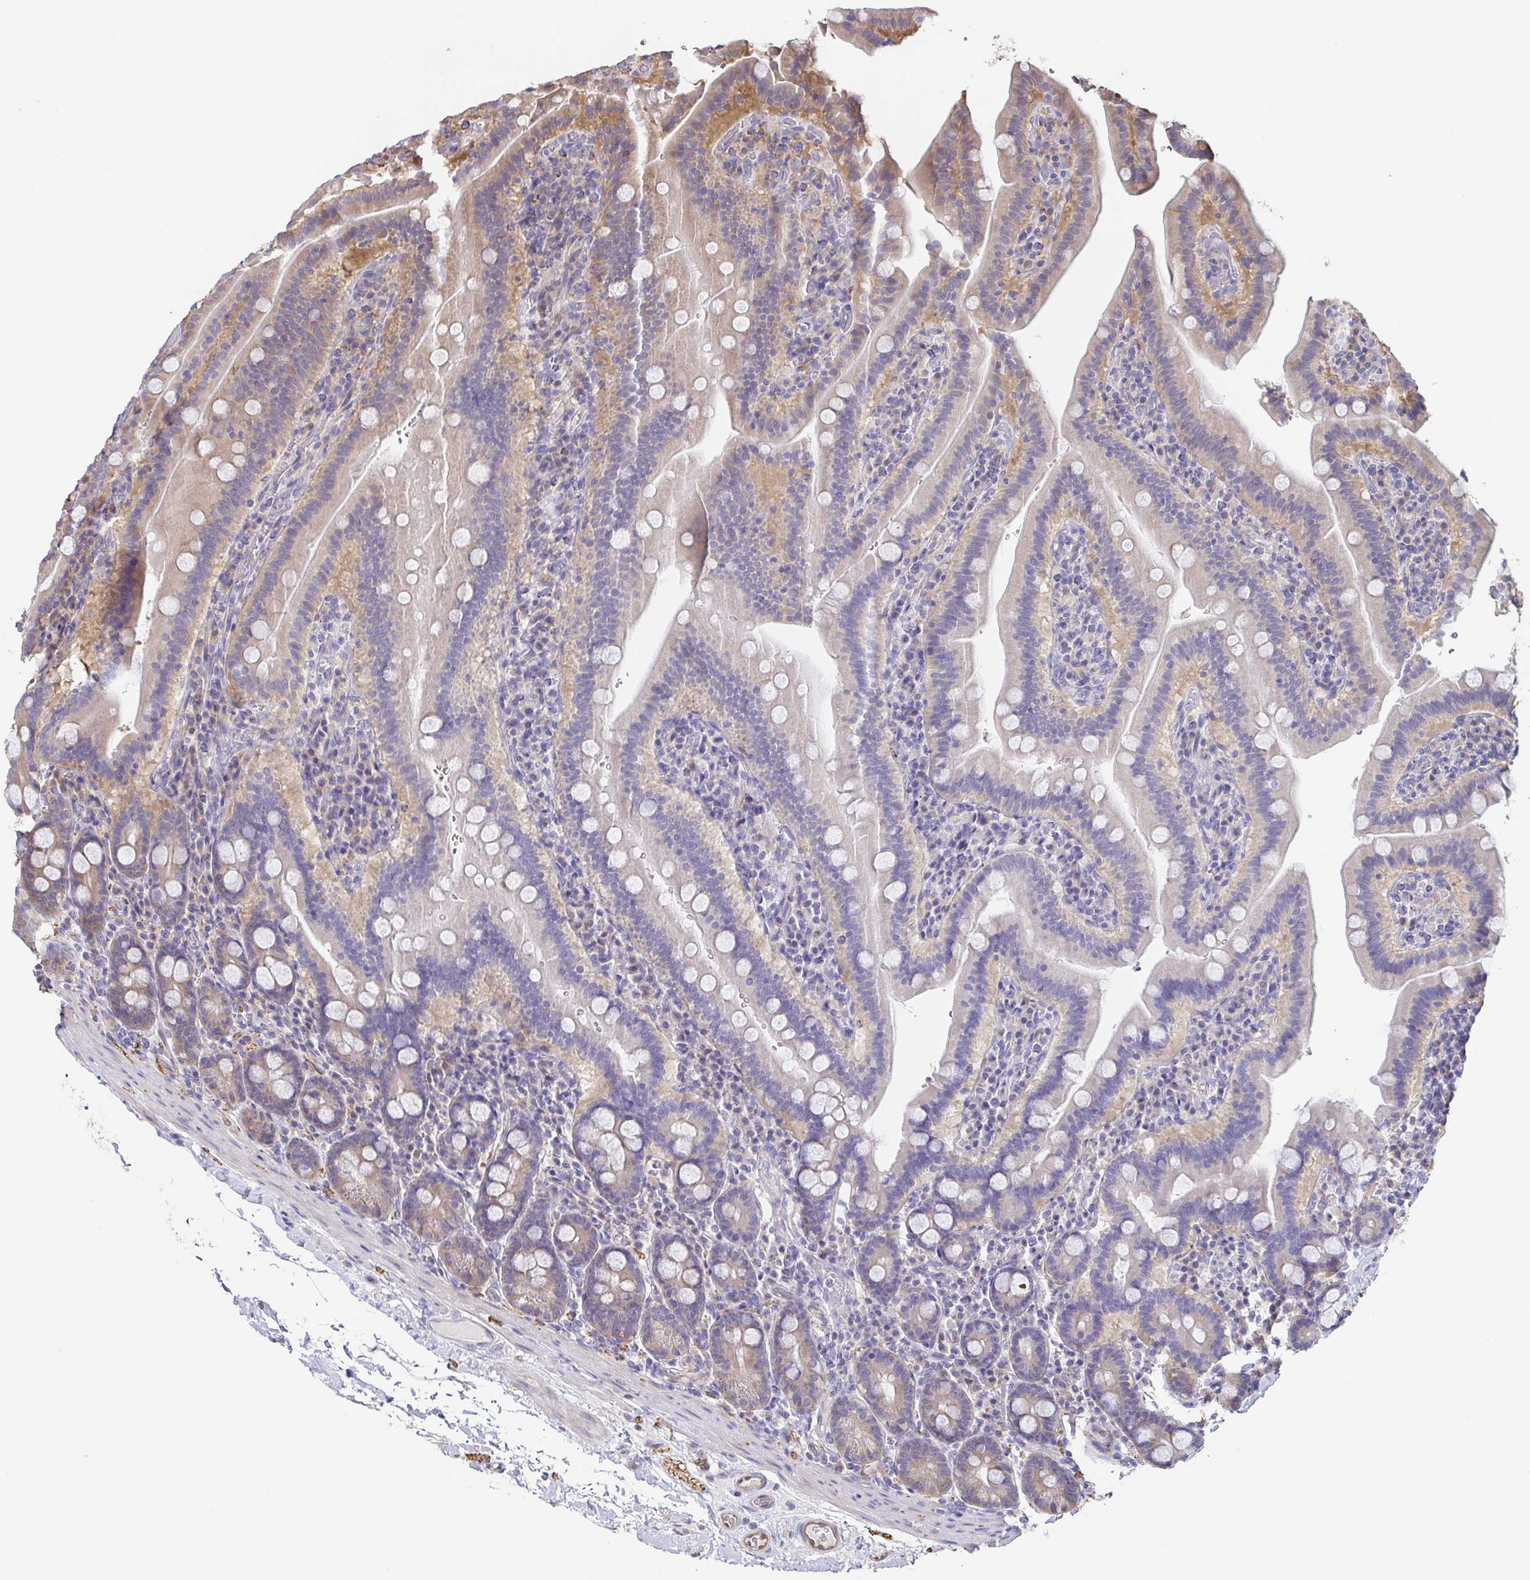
{"staining": {"intensity": "weak", "quantity": "25%-75%", "location": "cytoplasmic/membranous"}, "tissue": "small intestine", "cell_type": "Glandular cells", "image_type": "normal", "snomed": [{"axis": "morphology", "description": "Normal tissue, NOS"}, {"axis": "topography", "description": "Small intestine"}], "caption": "An image of human small intestine stained for a protein exhibits weak cytoplasmic/membranous brown staining in glandular cells.", "gene": "EIF3D", "patient": {"sex": "male", "age": 26}}